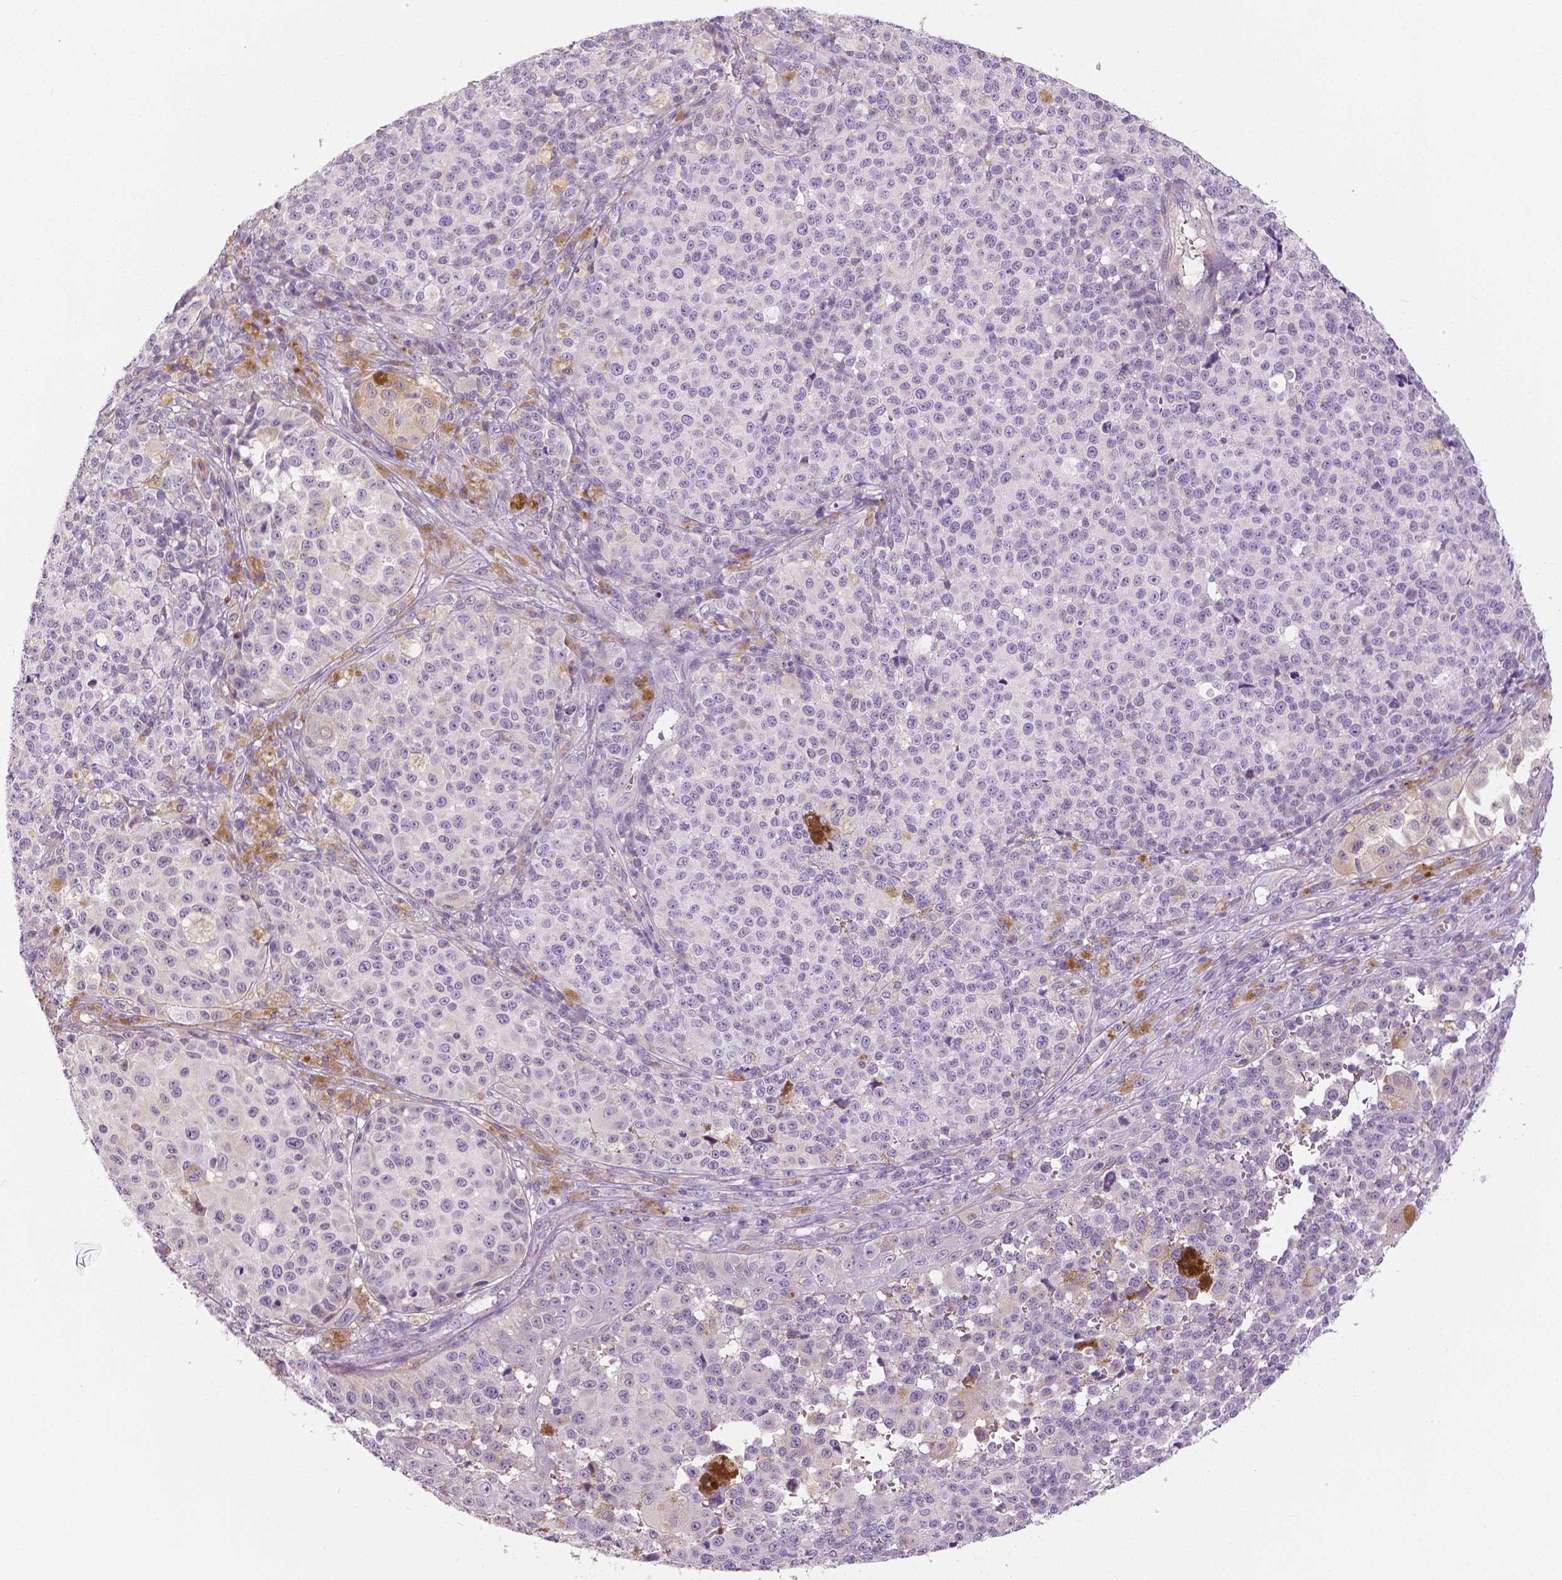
{"staining": {"intensity": "negative", "quantity": "none", "location": "none"}, "tissue": "melanoma", "cell_type": "Tumor cells", "image_type": "cancer", "snomed": [{"axis": "morphology", "description": "Malignant melanoma, NOS"}, {"axis": "topography", "description": "Skin"}], "caption": "Melanoma stained for a protein using immunohistochemistry (IHC) shows no staining tumor cells.", "gene": "SLC24A1", "patient": {"sex": "female", "age": 58}}